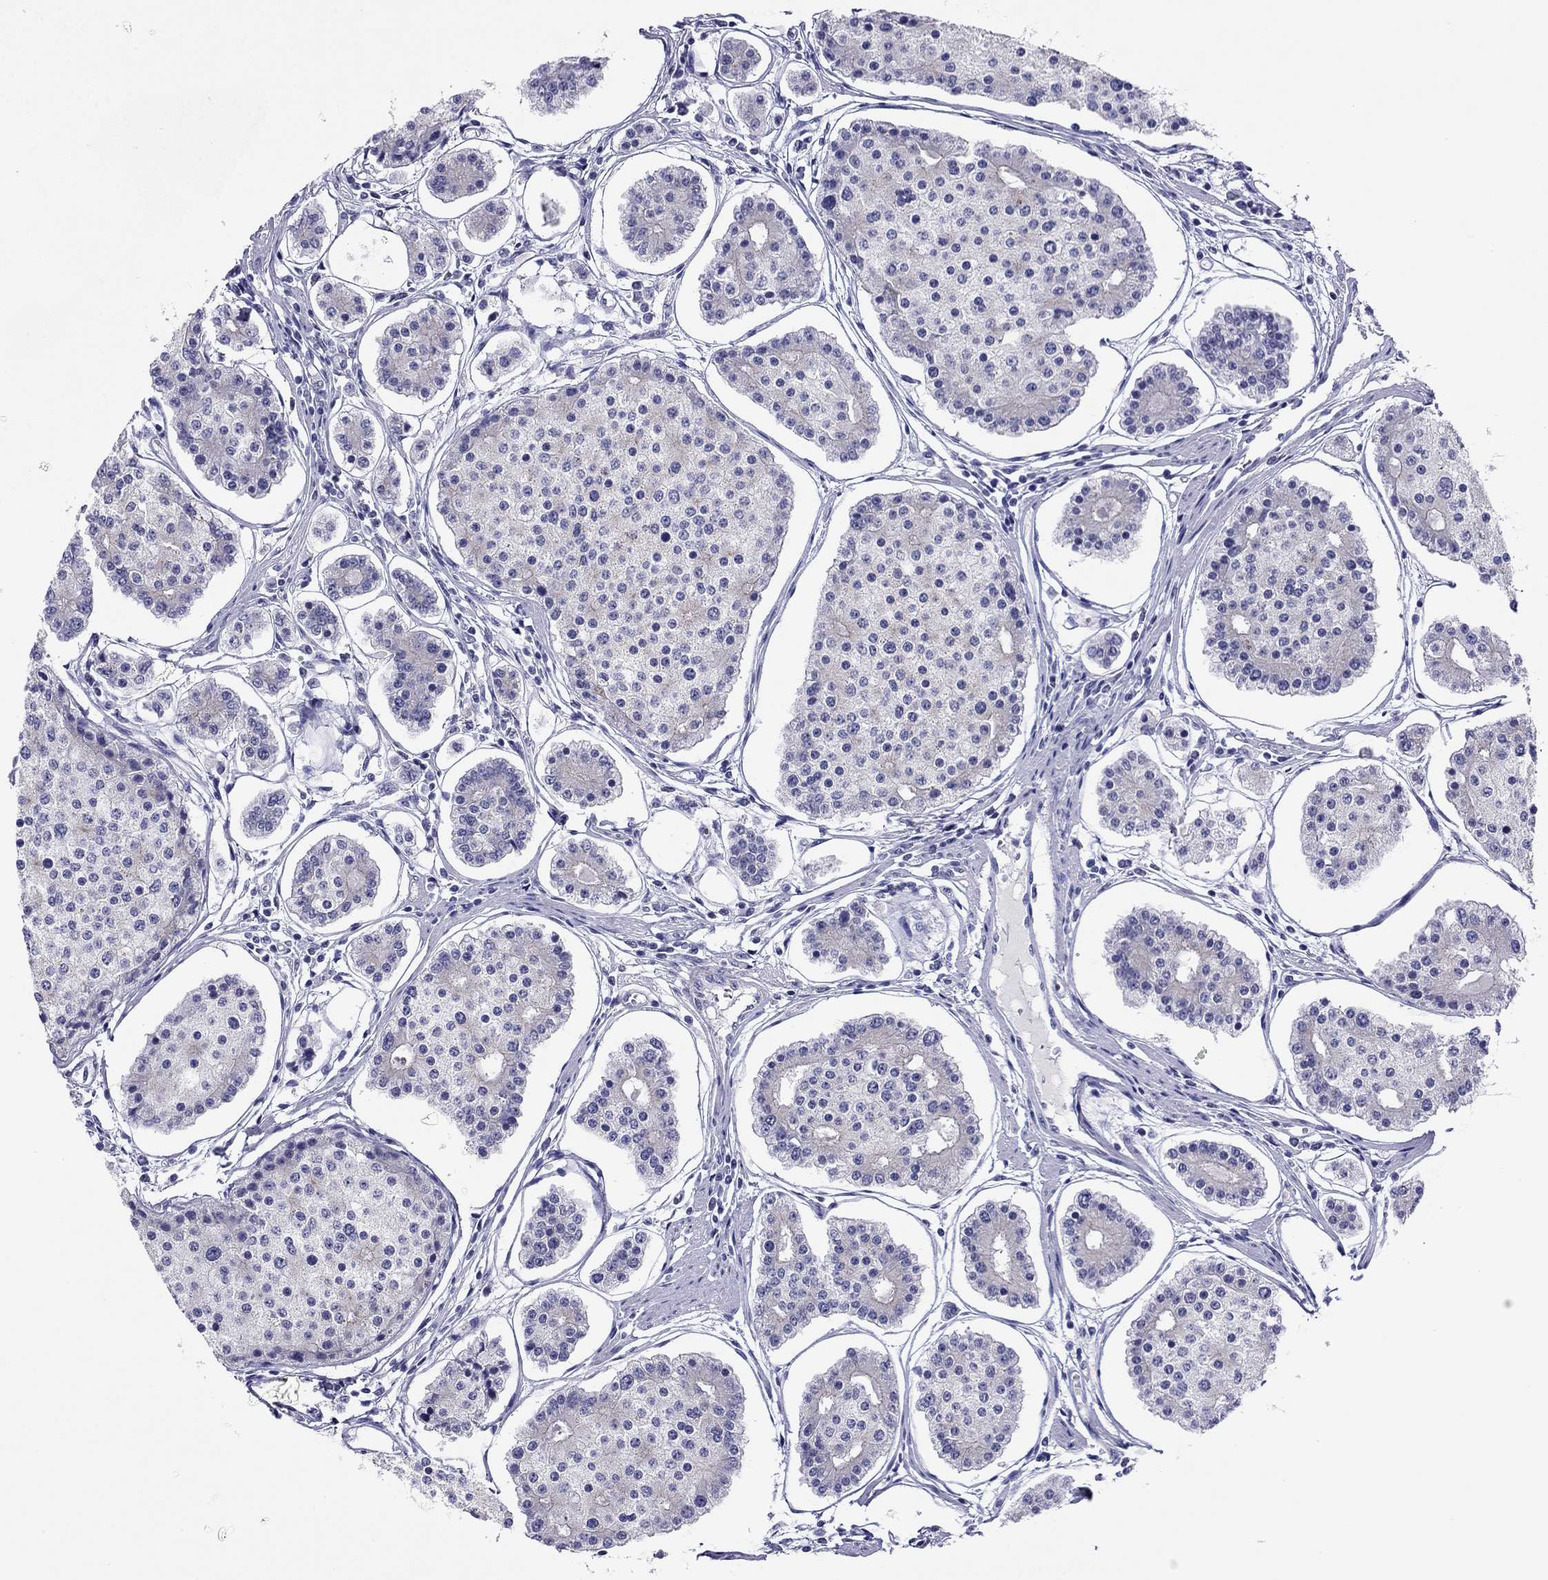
{"staining": {"intensity": "negative", "quantity": "none", "location": "none"}, "tissue": "carcinoid", "cell_type": "Tumor cells", "image_type": "cancer", "snomed": [{"axis": "morphology", "description": "Carcinoid, malignant, NOS"}, {"axis": "topography", "description": "Small intestine"}], "caption": "Carcinoid was stained to show a protein in brown. There is no significant expression in tumor cells.", "gene": "MYMX", "patient": {"sex": "female", "age": 65}}